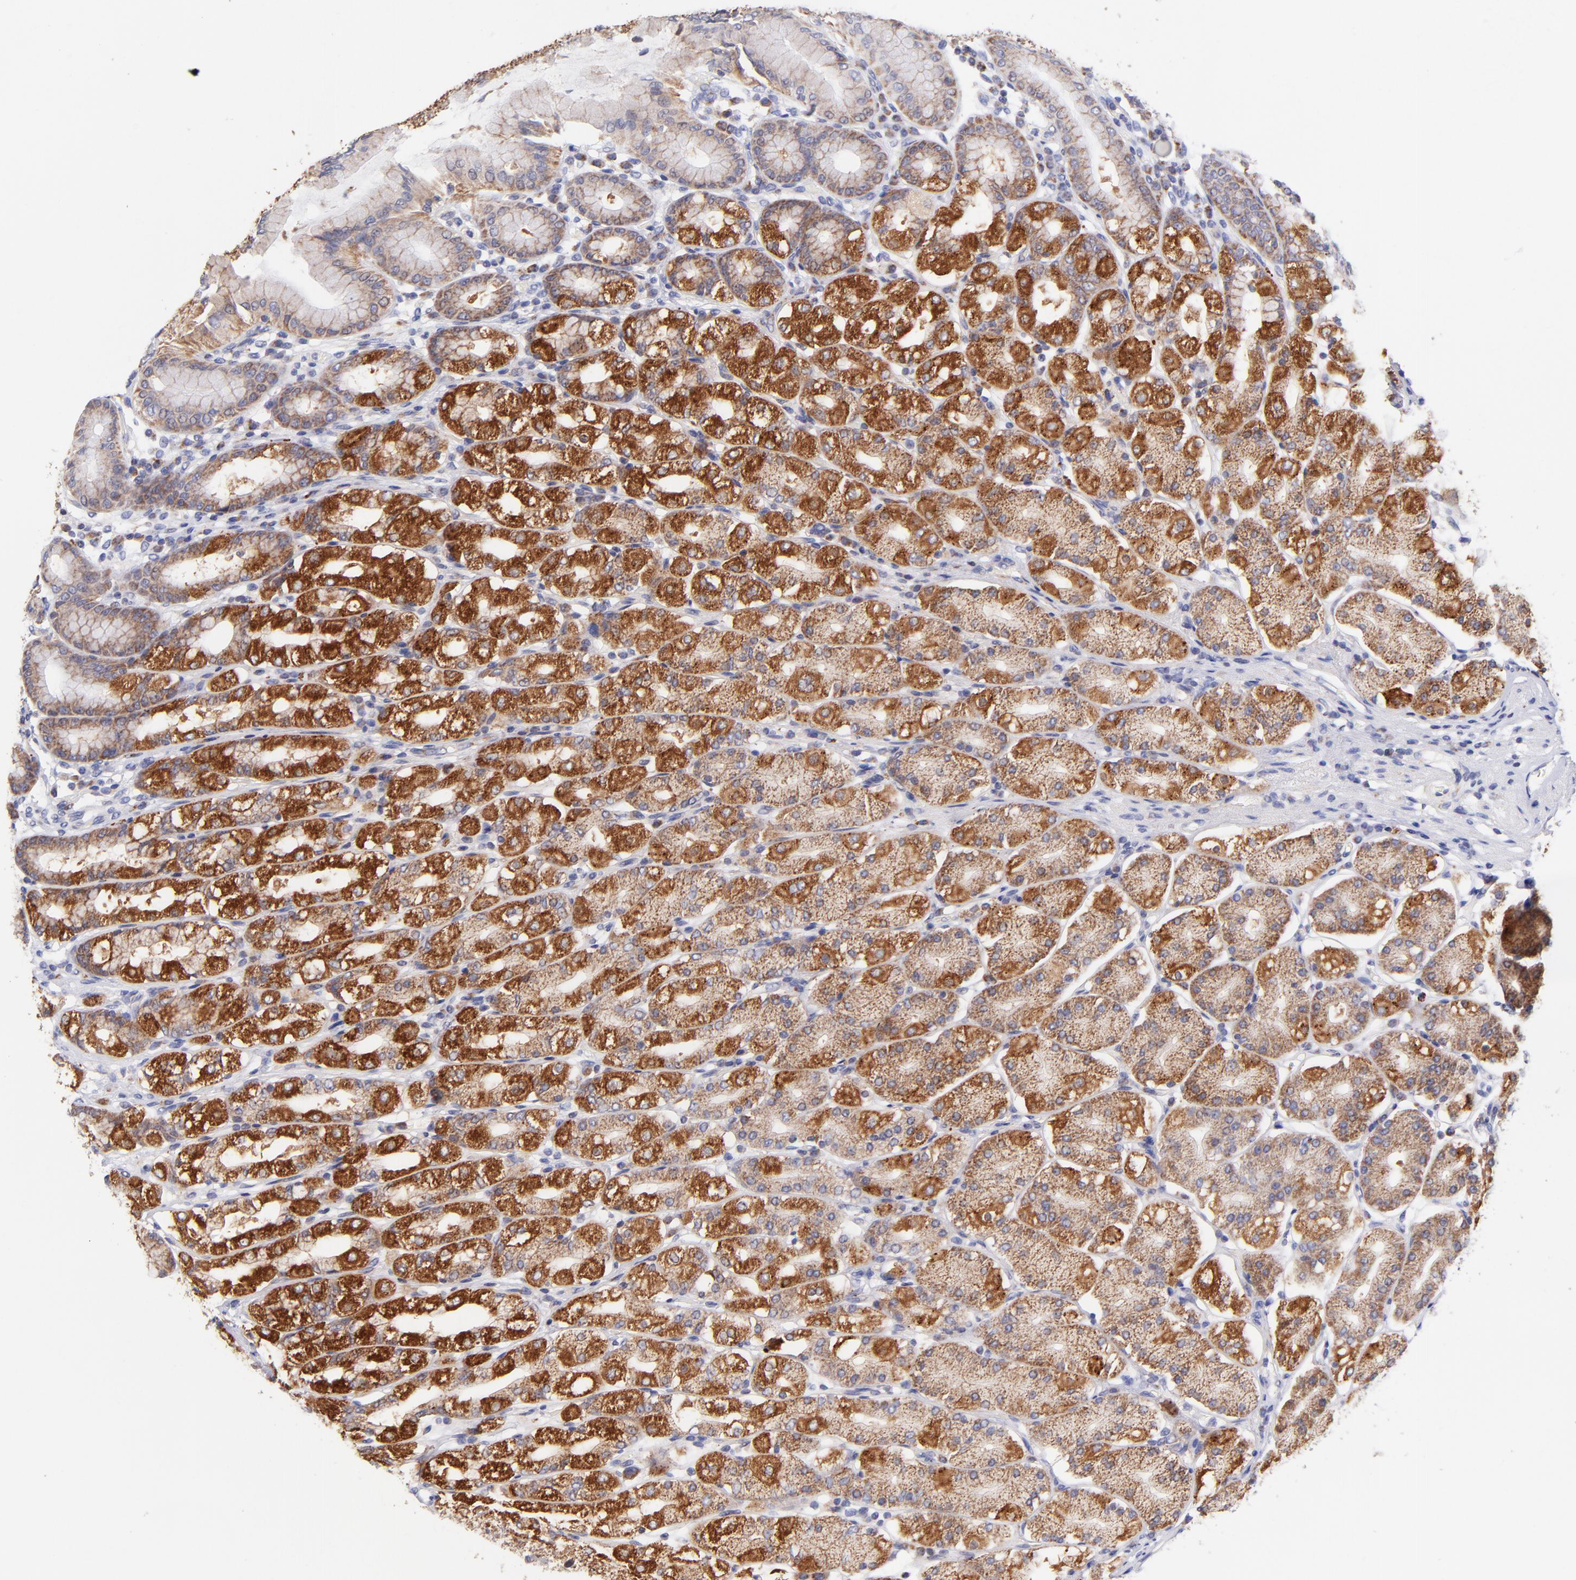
{"staining": {"intensity": "moderate", "quantity": "25%-75%", "location": "cytoplasmic/membranous"}, "tissue": "stomach", "cell_type": "Glandular cells", "image_type": "normal", "snomed": [{"axis": "morphology", "description": "Normal tissue, NOS"}, {"axis": "topography", "description": "Stomach, upper"}], "caption": "IHC (DAB (3,3'-diaminobenzidine)) staining of benign stomach demonstrates moderate cytoplasmic/membranous protein staining in about 25%-75% of glandular cells. Nuclei are stained in blue.", "gene": "NDUFB7", "patient": {"sex": "male", "age": 68}}